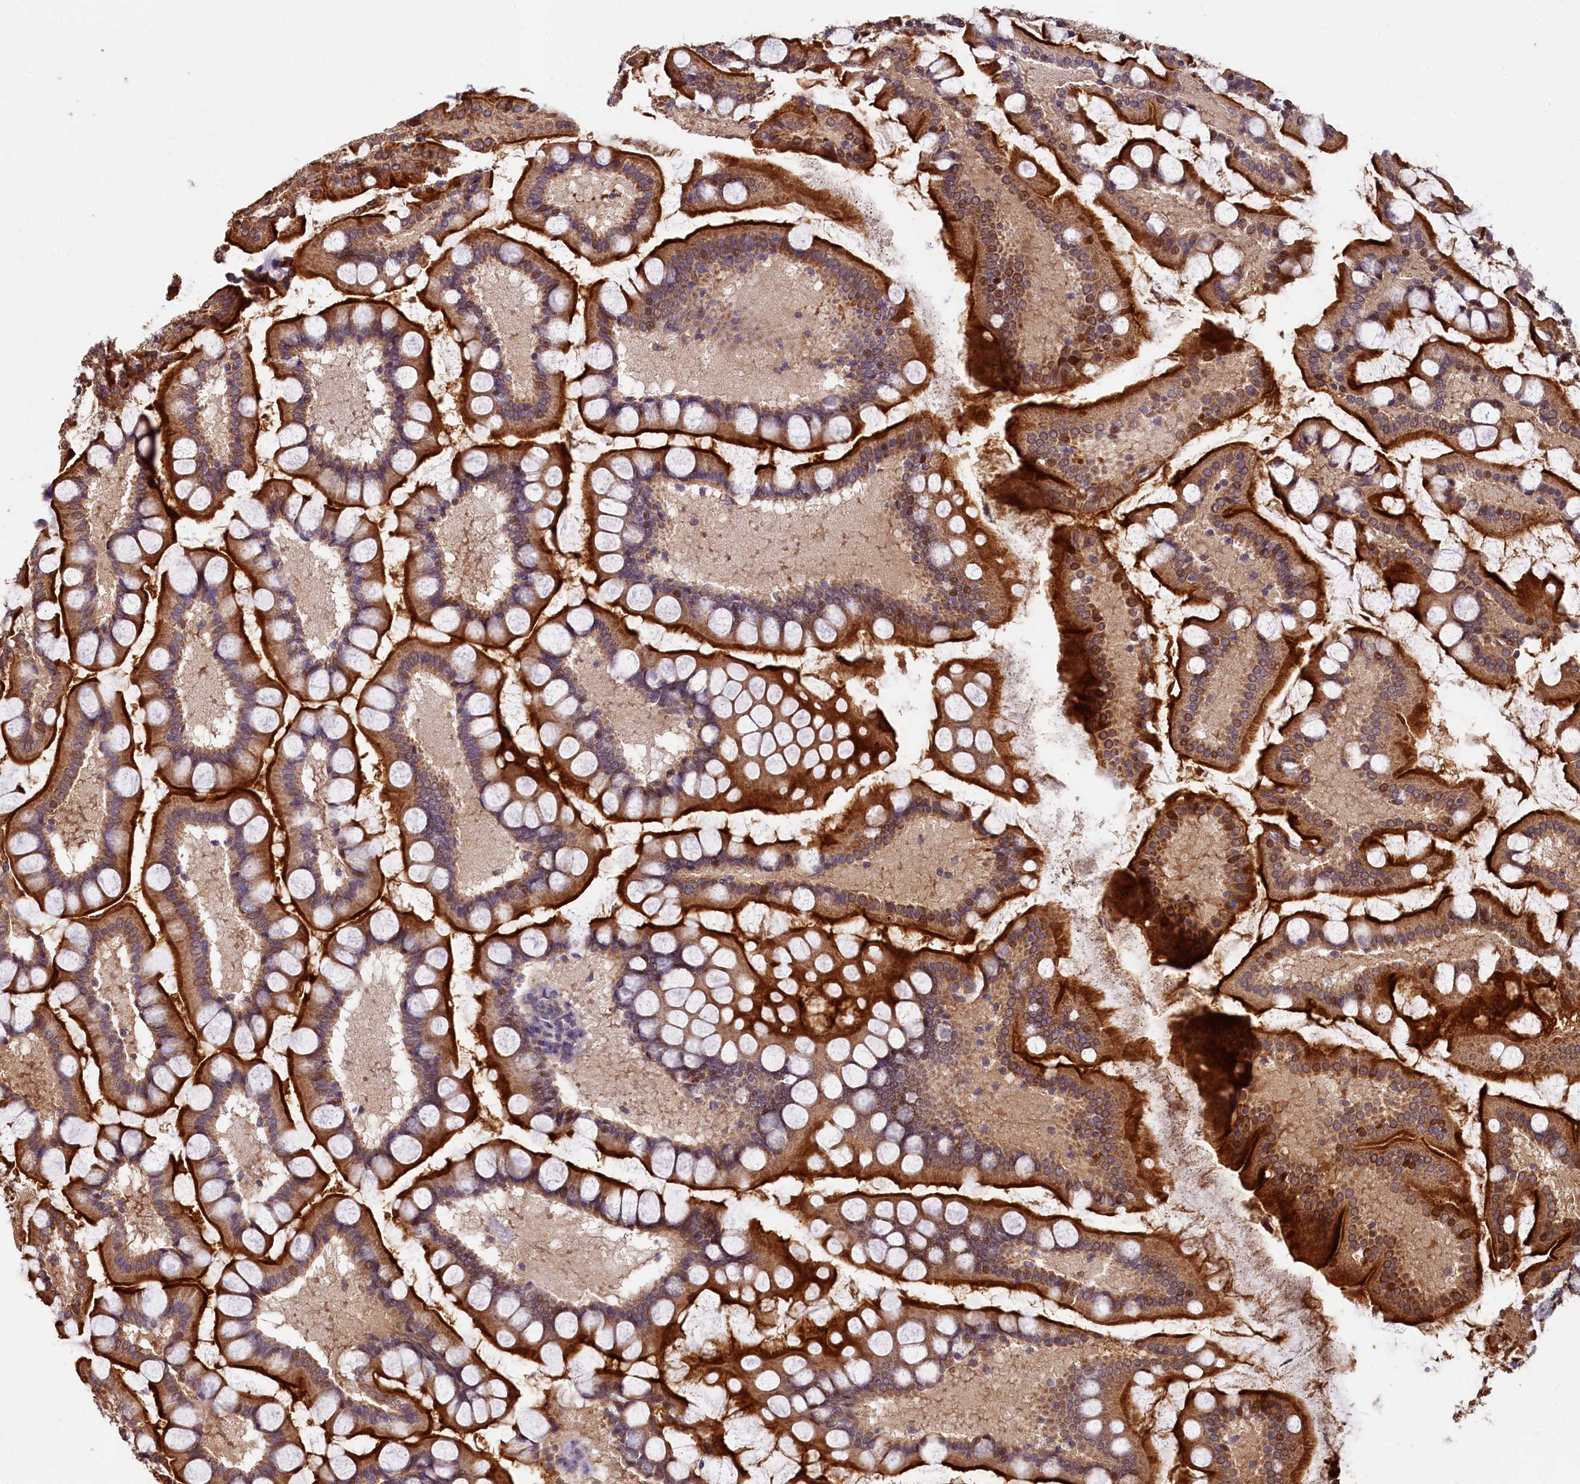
{"staining": {"intensity": "strong", "quantity": ">75%", "location": "cytoplasmic/membranous"}, "tissue": "small intestine", "cell_type": "Glandular cells", "image_type": "normal", "snomed": [{"axis": "morphology", "description": "Normal tissue, NOS"}, {"axis": "topography", "description": "Small intestine"}], "caption": "DAB (3,3'-diaminobenzidine) immunohistochemical staining of benign human small intestine reveals strong cytoplasmic/membranous protein positivity in approximately >75% of glandular cells. Immunohistochemistry stains the protein of interest in brown and the nuclei are stained blue.", "gene": "SPRYD3", "patient": {"sex": "male", "age": 41}}